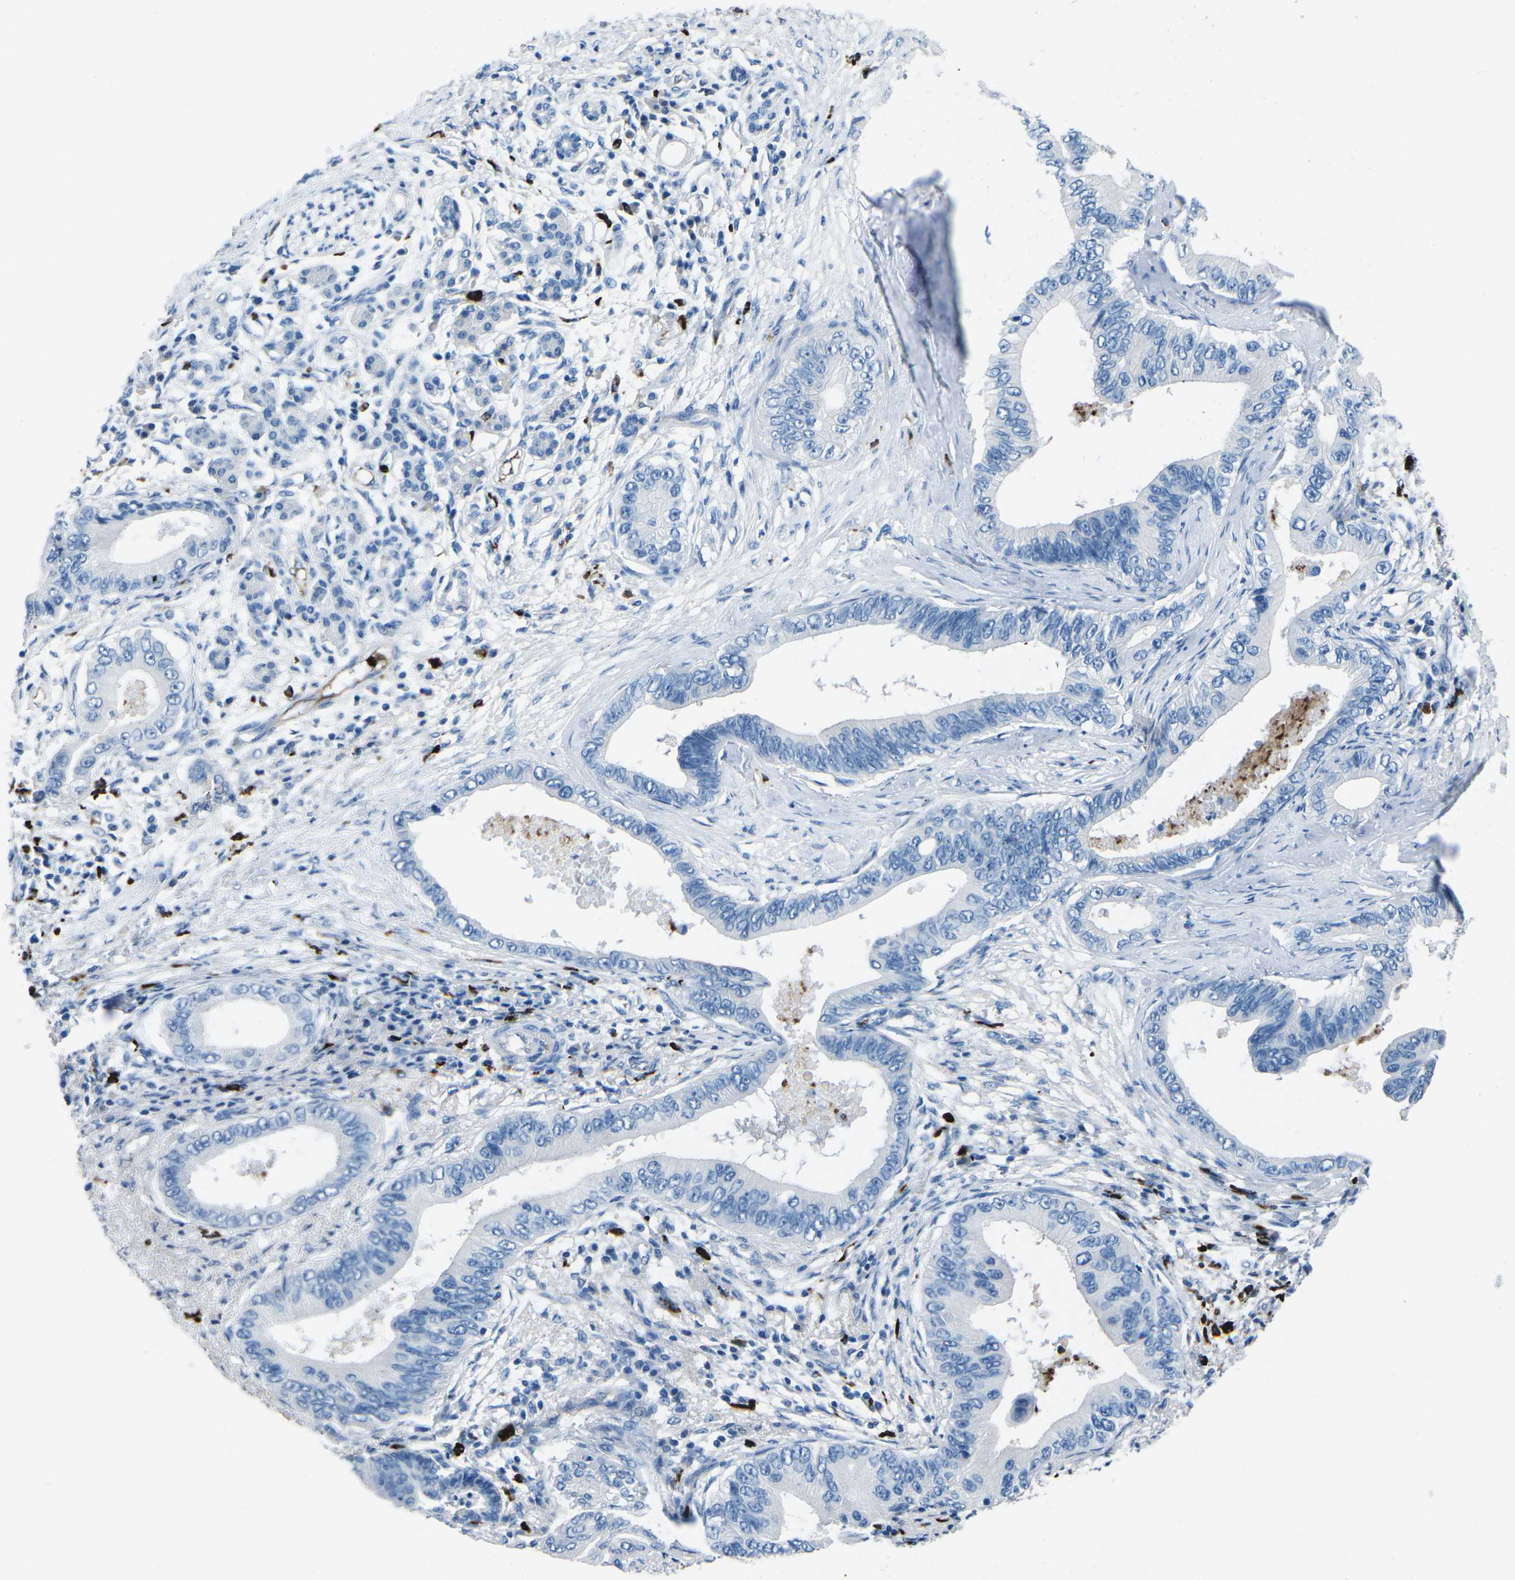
{"staining": {"intensity": "negative", "quantity": "none", "location": "none"}, "tissue": "pancreatic cancer", "cell_type": "Tumor cells", "image_type": "cancer", "snomed": [{"axis": "morphology", "description": "Adenocarcinoma, NOS"}, {"axis": "topography", "description": "Pancreas"}], "caption": "Human pancreatic adenocarcinoma stained for a protein using IHC exhibits no expression in tumor cells.", "gene": "FCN1", "patient": {"sex": "male", "age": 77}}